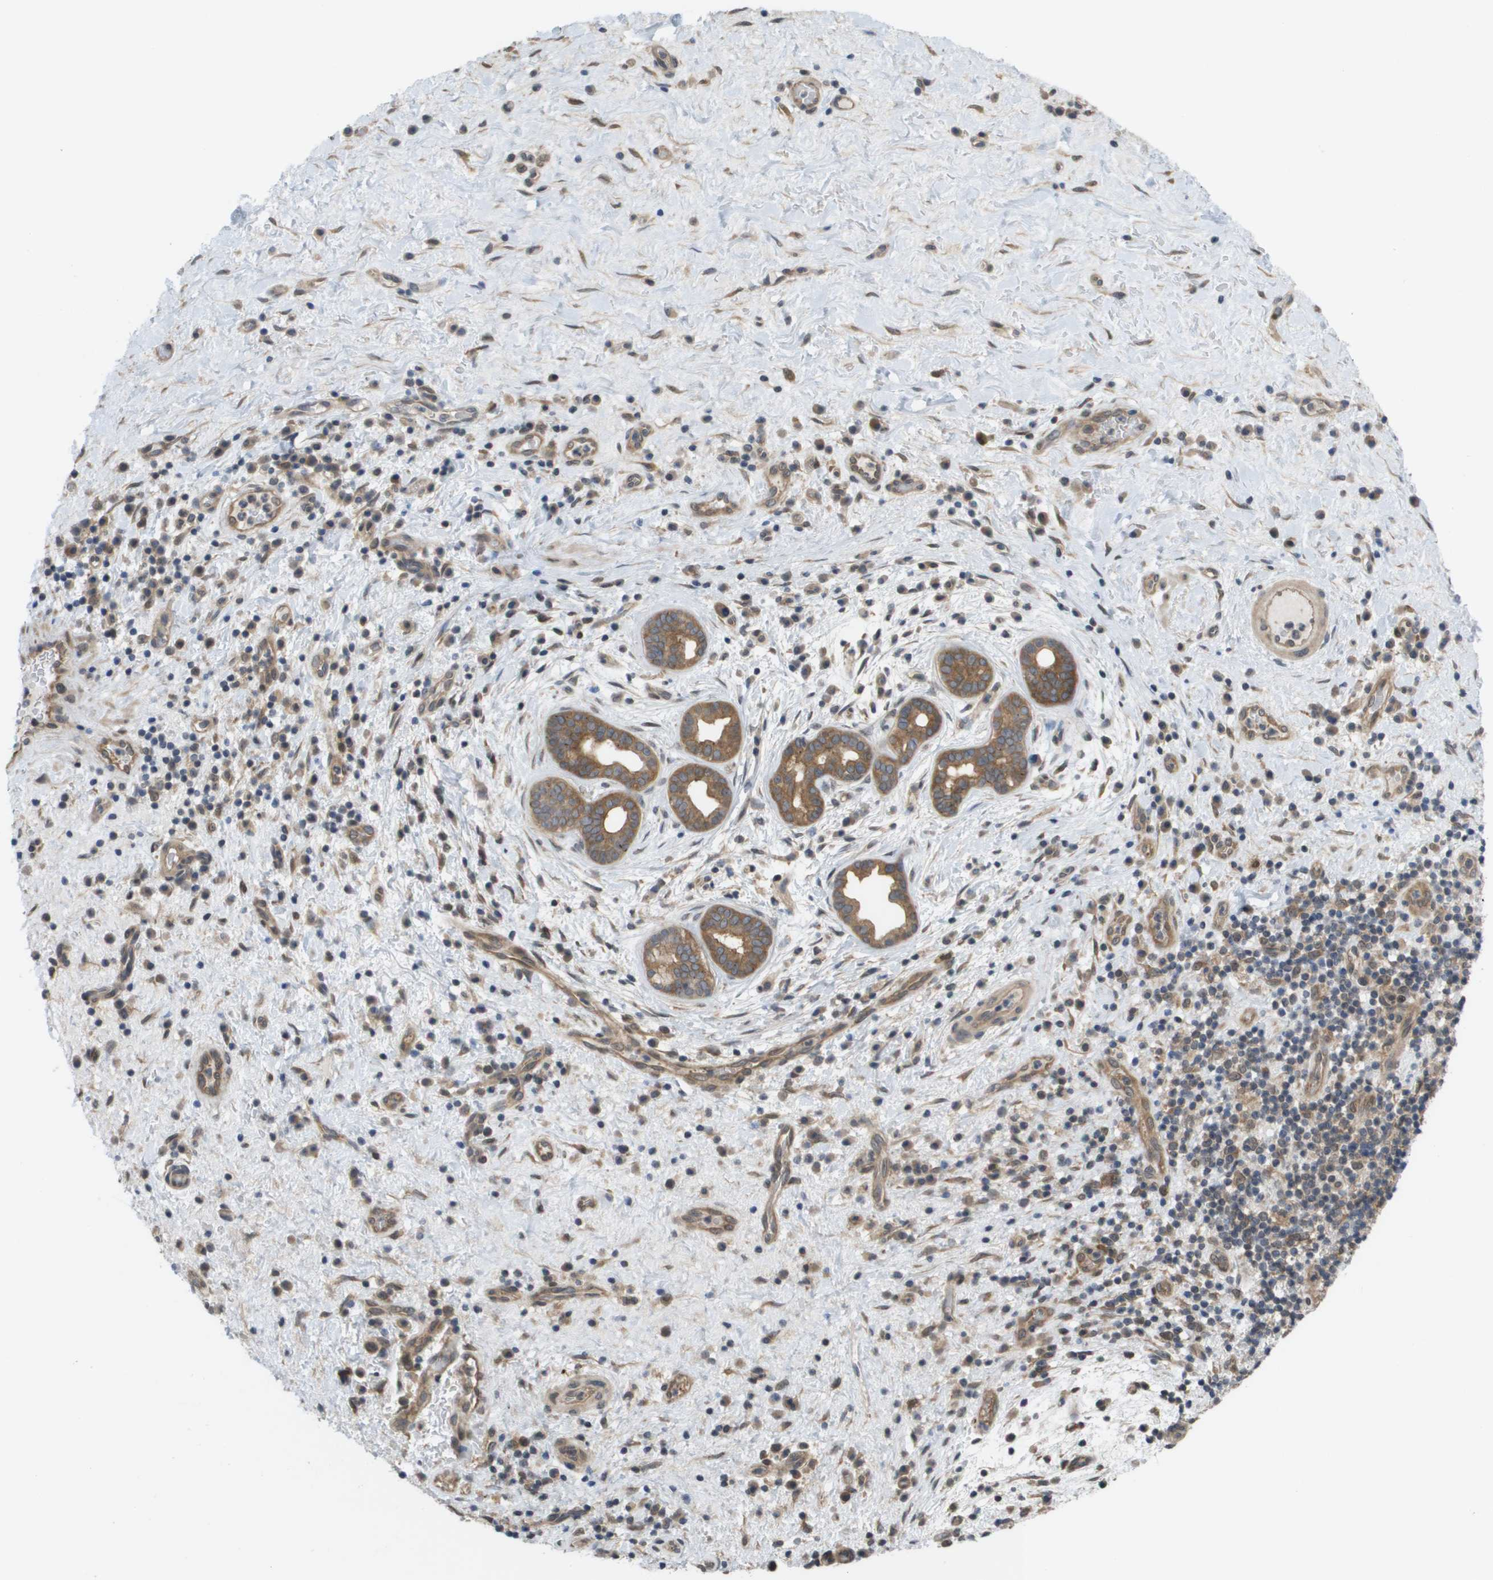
{"staining": {"intensity": "moderate", "quantity": ">75%", "location": "cytoplasmic/membranous"}, "tissue": "liver cancer", "cell_type": "Tumor cells", "image_type": "cancer", "snomed": [{"axis": "morphology", "description": "Cholangiocarcinoma"}, {"axis": "topography", "description": "Liver"}], "caption": "Brown immunohistochemical staining in liver cholangiocarcinoma reveals moderate cytoplasmic/membranous positivity in about >75% of tumor cells.", "gene": "CTPS2", "patient": {"sex": "female", "age": 38}}